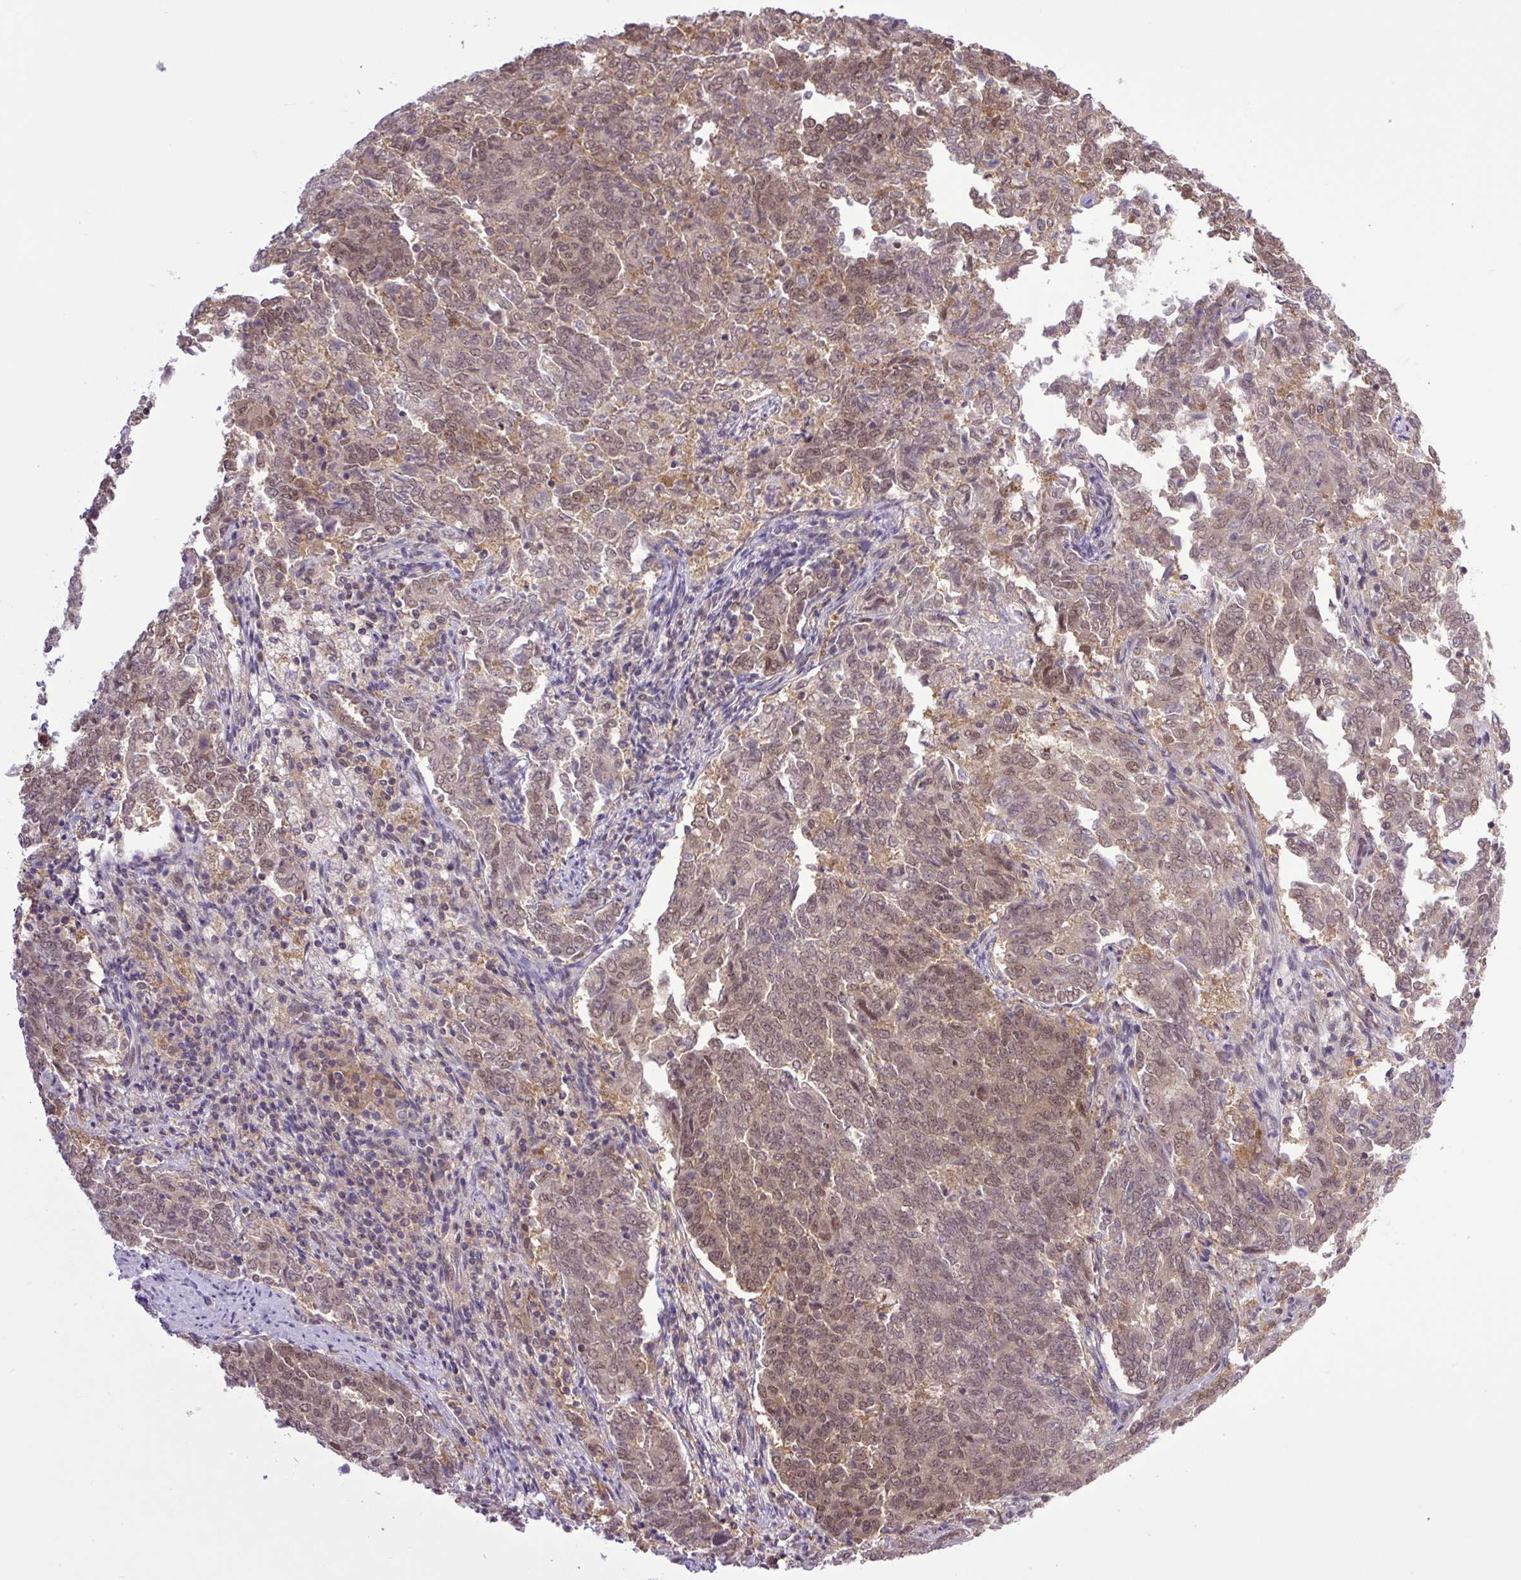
{"staining": {"intensity": "weak", "quantity": "25%-75%", "location": "nuclear"}, "tissue": "endometrial cancer", "cell_type": "Tumor cells", "image_type": "cancer", "snomed": [{"axis": "morphology", "description": "Adenocarcinoma, NOS"}, {"axis": "topography", "description": "Endometrium"}], "caption": "DAB (3,3'-diaminobenzidine) immunohistochemical staining of endometrial cancer (adenocarcinoma) demonstrates weak nuclear protein expression in about 25%-75% of tumor cells.", "gene": "SGTA", "patient": {"sex": "female", "age": 80}}